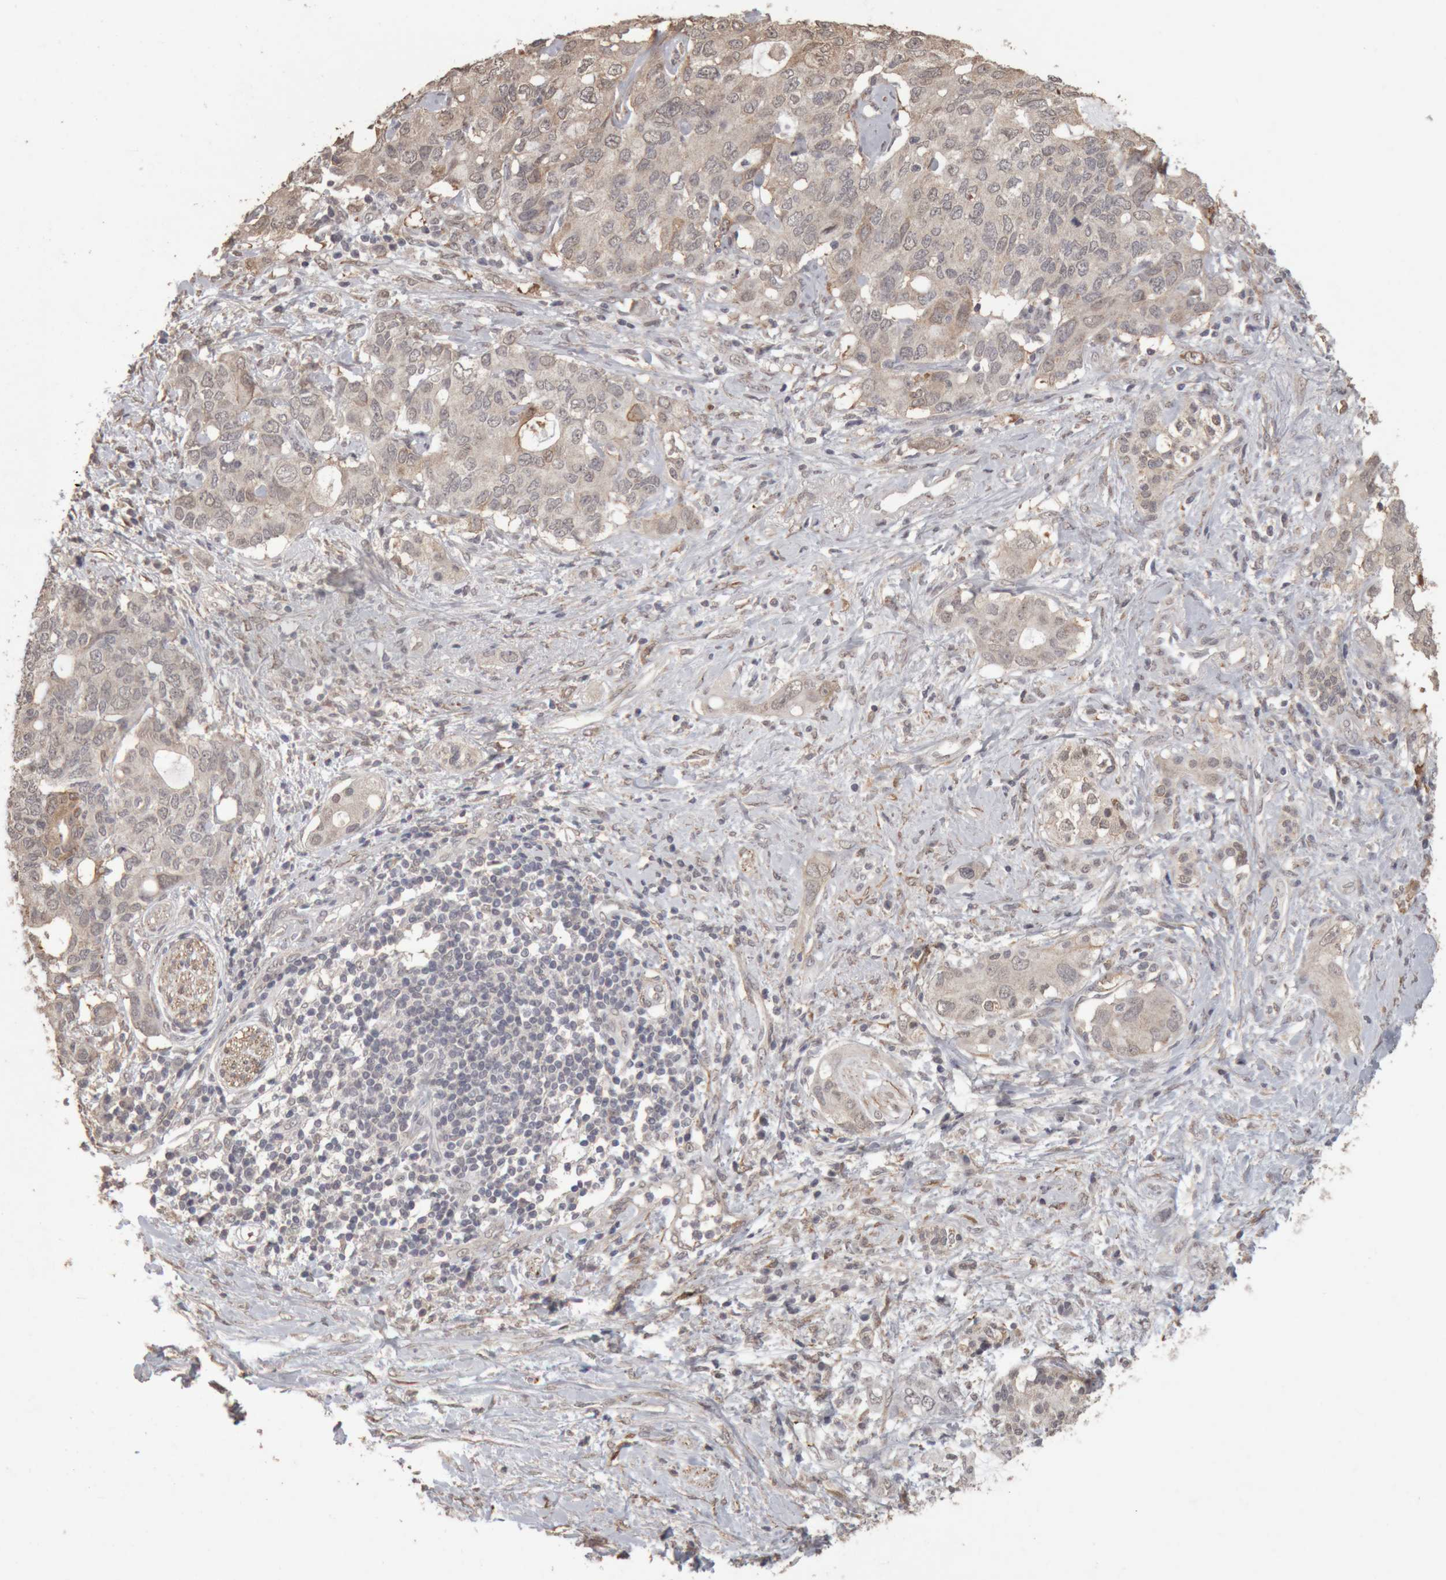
{"staining": {"intensity": "weak", "quantity": "25%-75%", "location": "cytoplasmic/membranous"}, "tissue": "pancreatic cancer", "cell_type": "Tumor cells", "image_type": "cancer", "snomed": [{"axis": "morphology", "description": "Adenocarcinoma, NOS"}, {"axis": "topography", "description": "Pancreas"}], "caption": "This photomicrograph shows pancreatic cancer stained with immunohistochemistry to label a protein in brown. The cytoplasmic/membranous of tumor cells show weak positivity for the protein. Nuclei are counter-stained blue.", "gene": "MEP1A", "patient": {"sex": "female", "age": 56}}